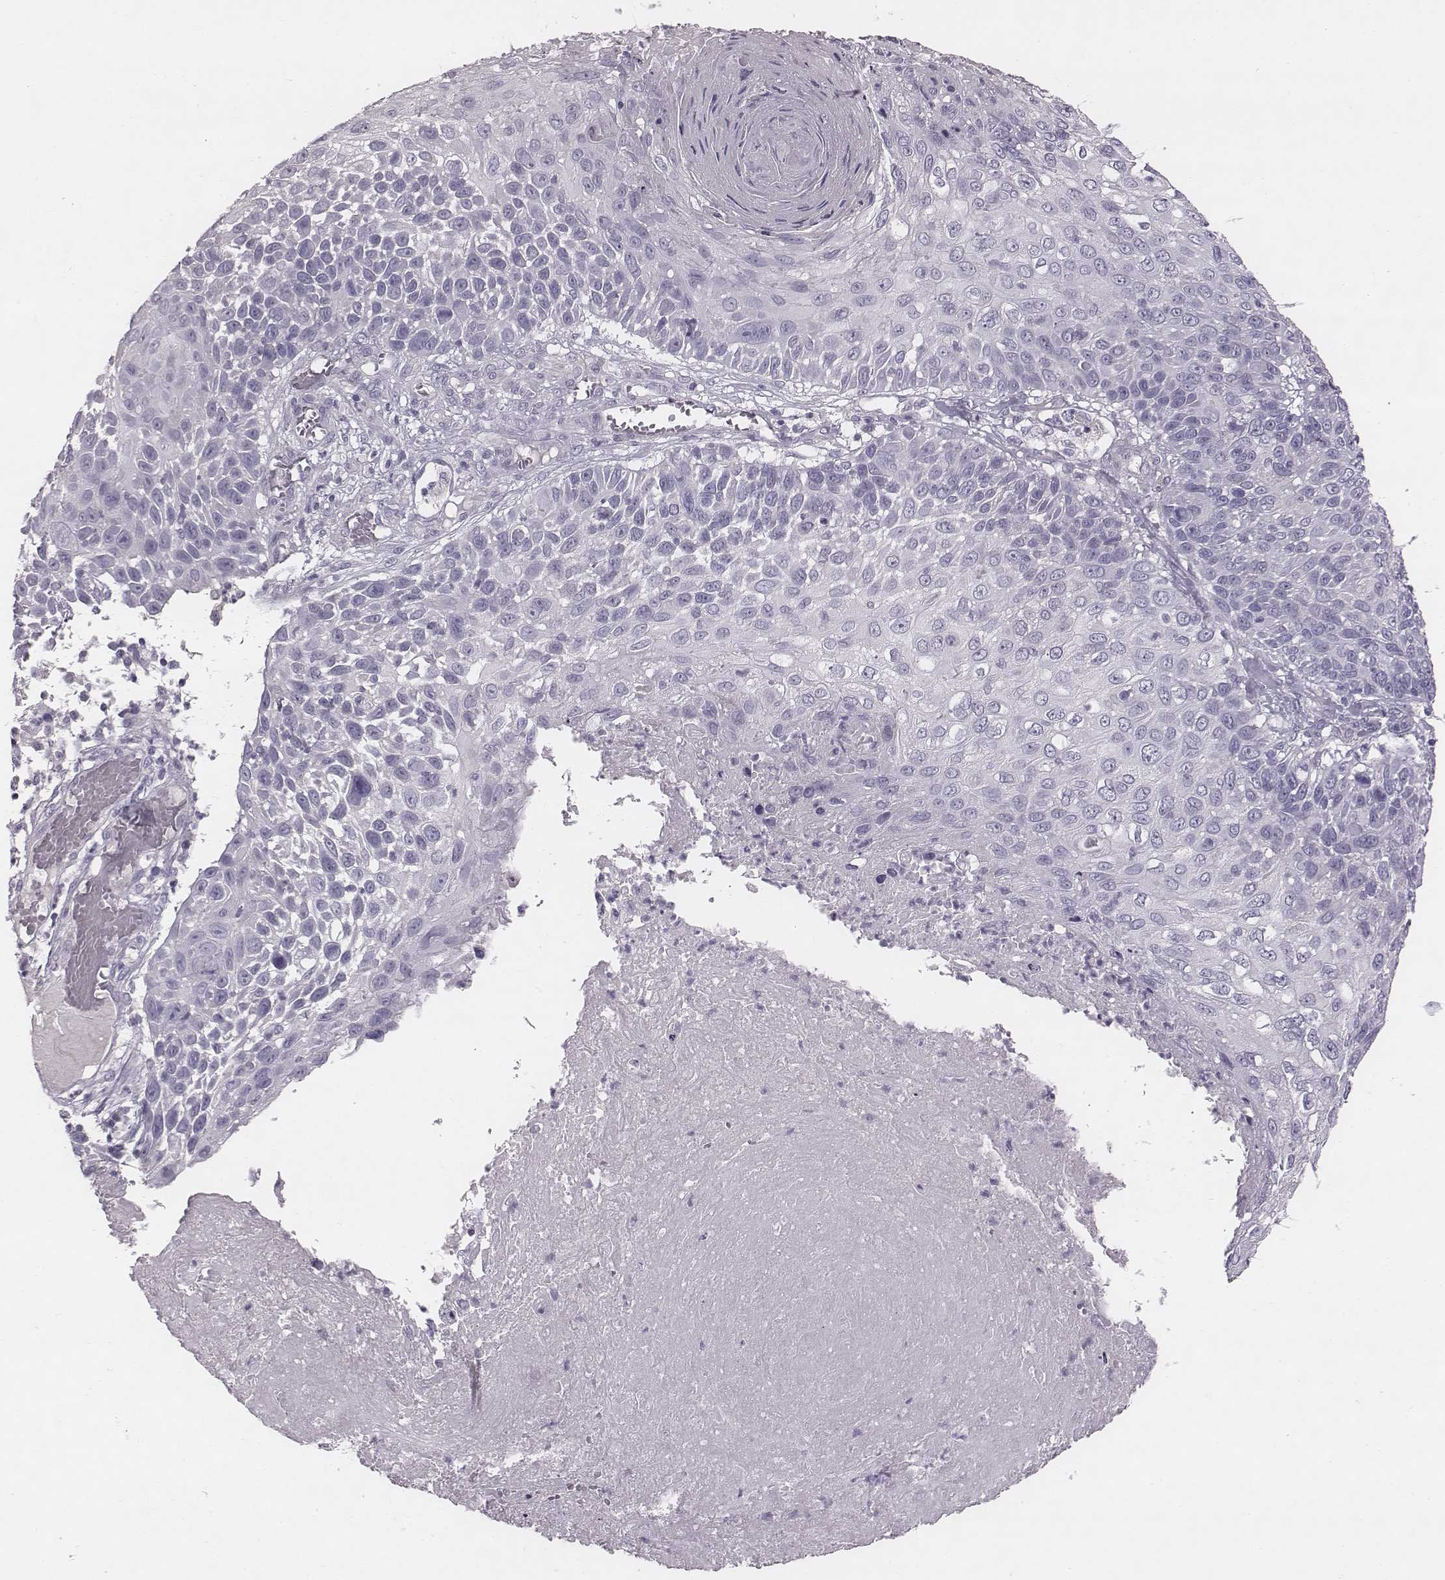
{"staining": {"intensity": "negative", "quantity": "none", "location": "none"}, "tissue": "skin cancer", "cell_type": "Tumor cells", "image_type": "cancer", "snomed": [{"axis": "morphology", "description": "Squamous cell carcinoma, NOS"}, {"axis": "topography", "description": "Skin"}], "caption": "Tumor cells show no significant protein expression in skin cancer. (DAB IHC with hematoxylin counter stain).", "gene": "PDE8B", "patient": {"sex": "male", "age": 92}}